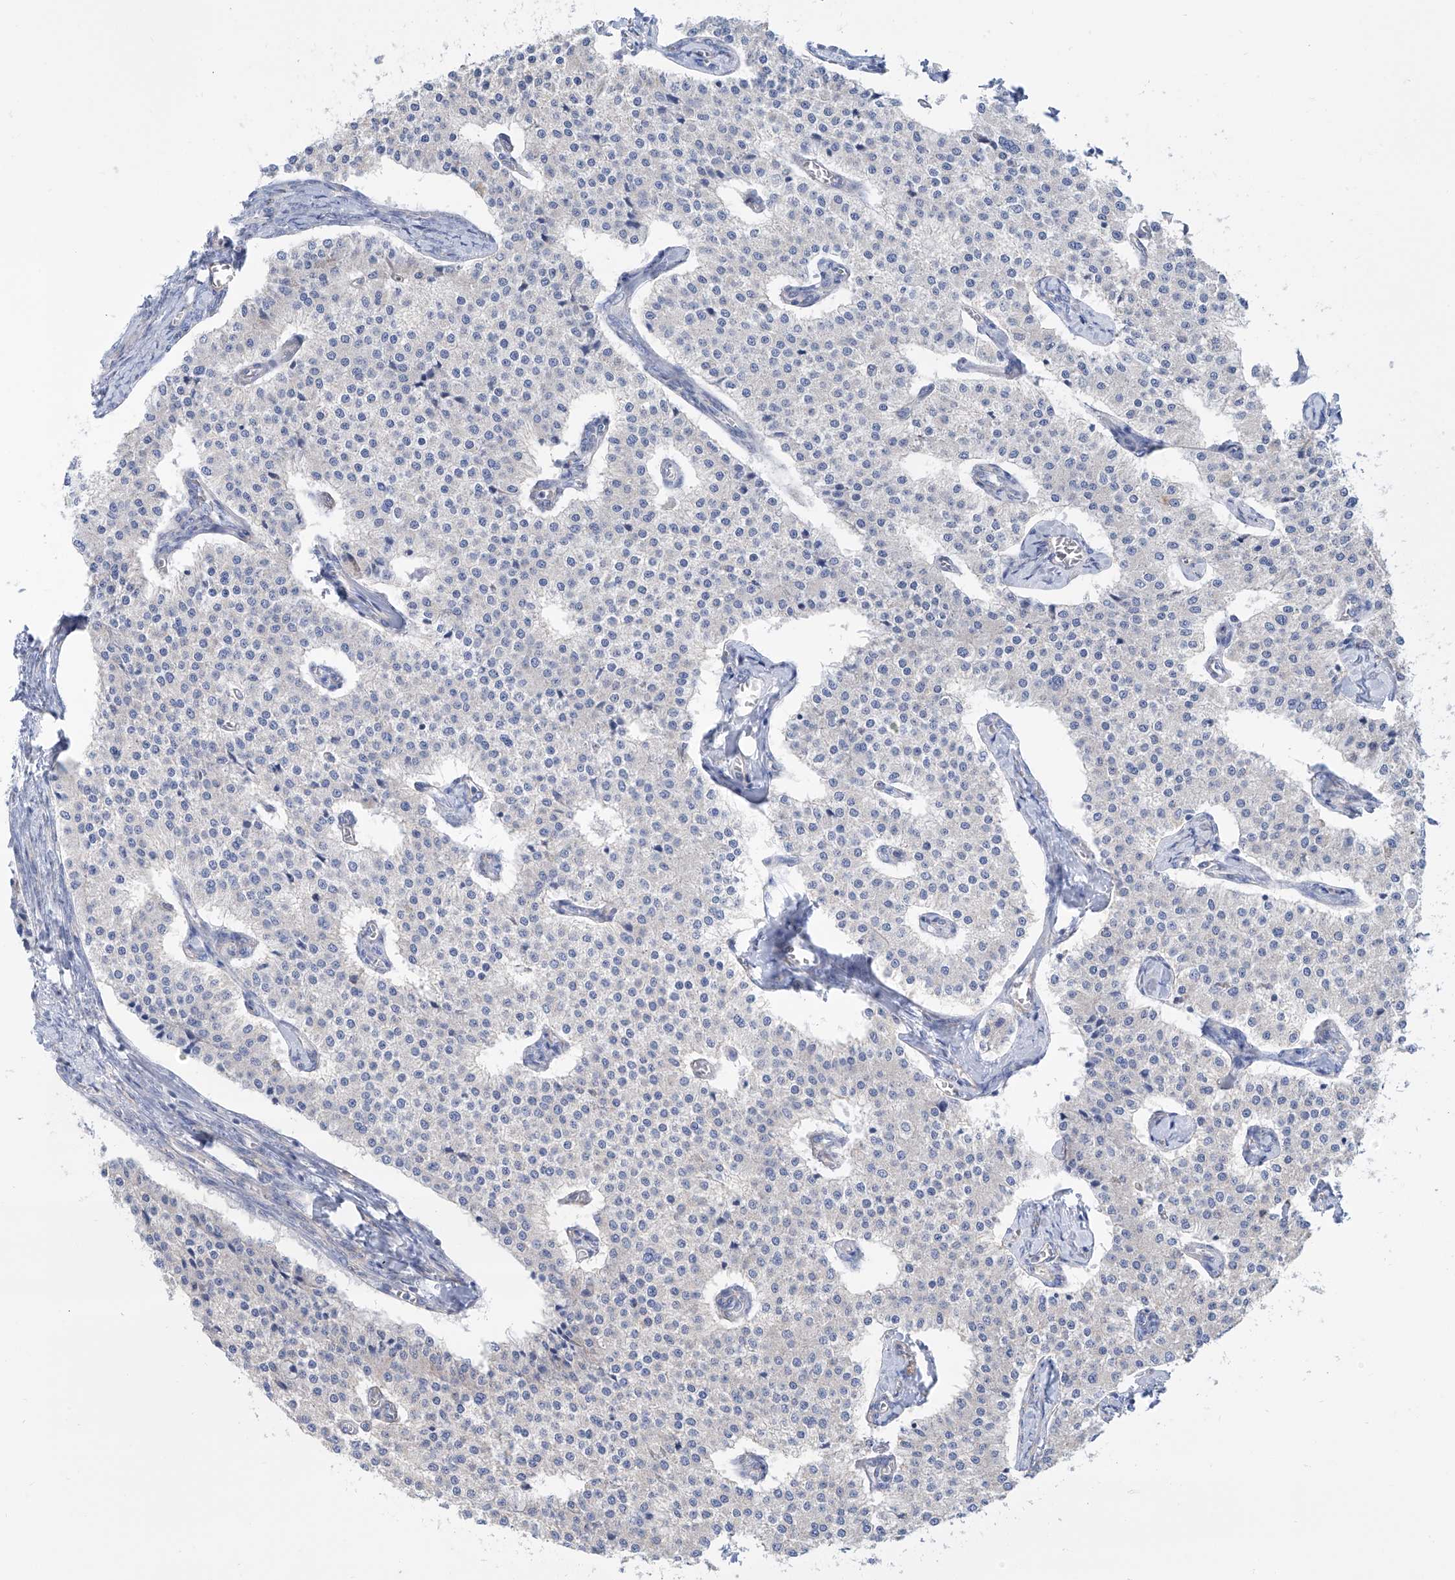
{"staining": {"intensity": "negative", "quantity": "none", "location": "none"}, "tissue": "carcinoid", "cell_type": "Tumor cells", "image_type": "cancer", "snomed": [{"axis": "morphology", "description": "Carcinoid, malignant, NOS"}, {"axis": "topography", "description": "Colon"}], "caption": "Carcinoid stained for a protein using IHC reveals no staining tumor cells.", "gene": "TMEM209", "patient": {"sex": "female", "age": 52}}